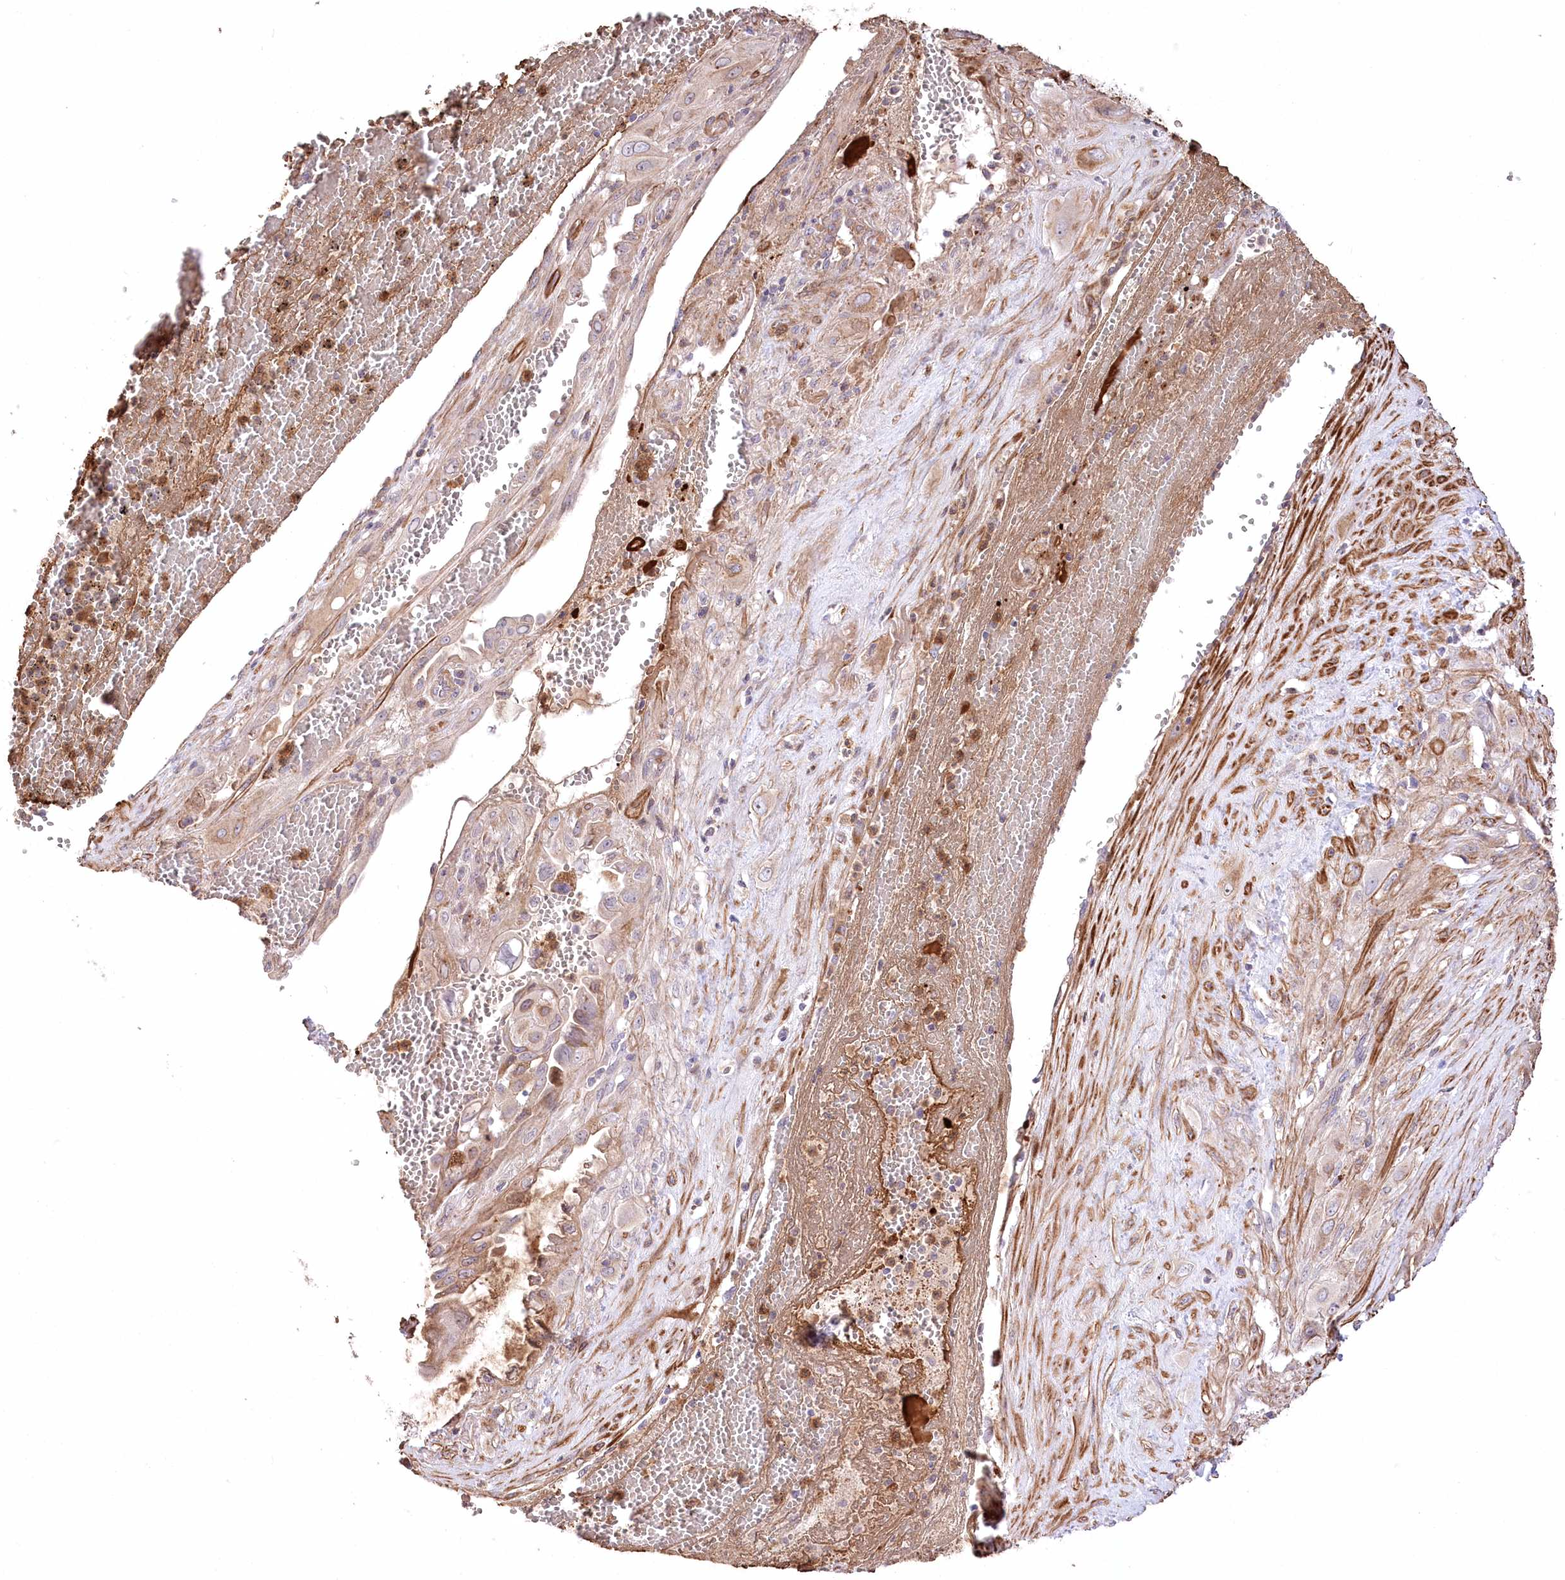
{"staining": {"intensity": "weak", "quantity": "<25%", "location": "cytoplasmic/membranous"}, "tissue": "cervical cancer", "cell_type": "Tumor cells", "image_type": "cancer", "snomed": [{"axis": "morphology", "description": "Squamous cell carcinoma, NOS"}, {"axis": "topography", "description": "Cervix"}], "caption": "This is a photomicrograph of IHC staining of cervical squamous cell carcinoma, which shows no positivity in tumor cells.", "gene": "RNF24", "patient": {"sex": "female", "age": 34}}